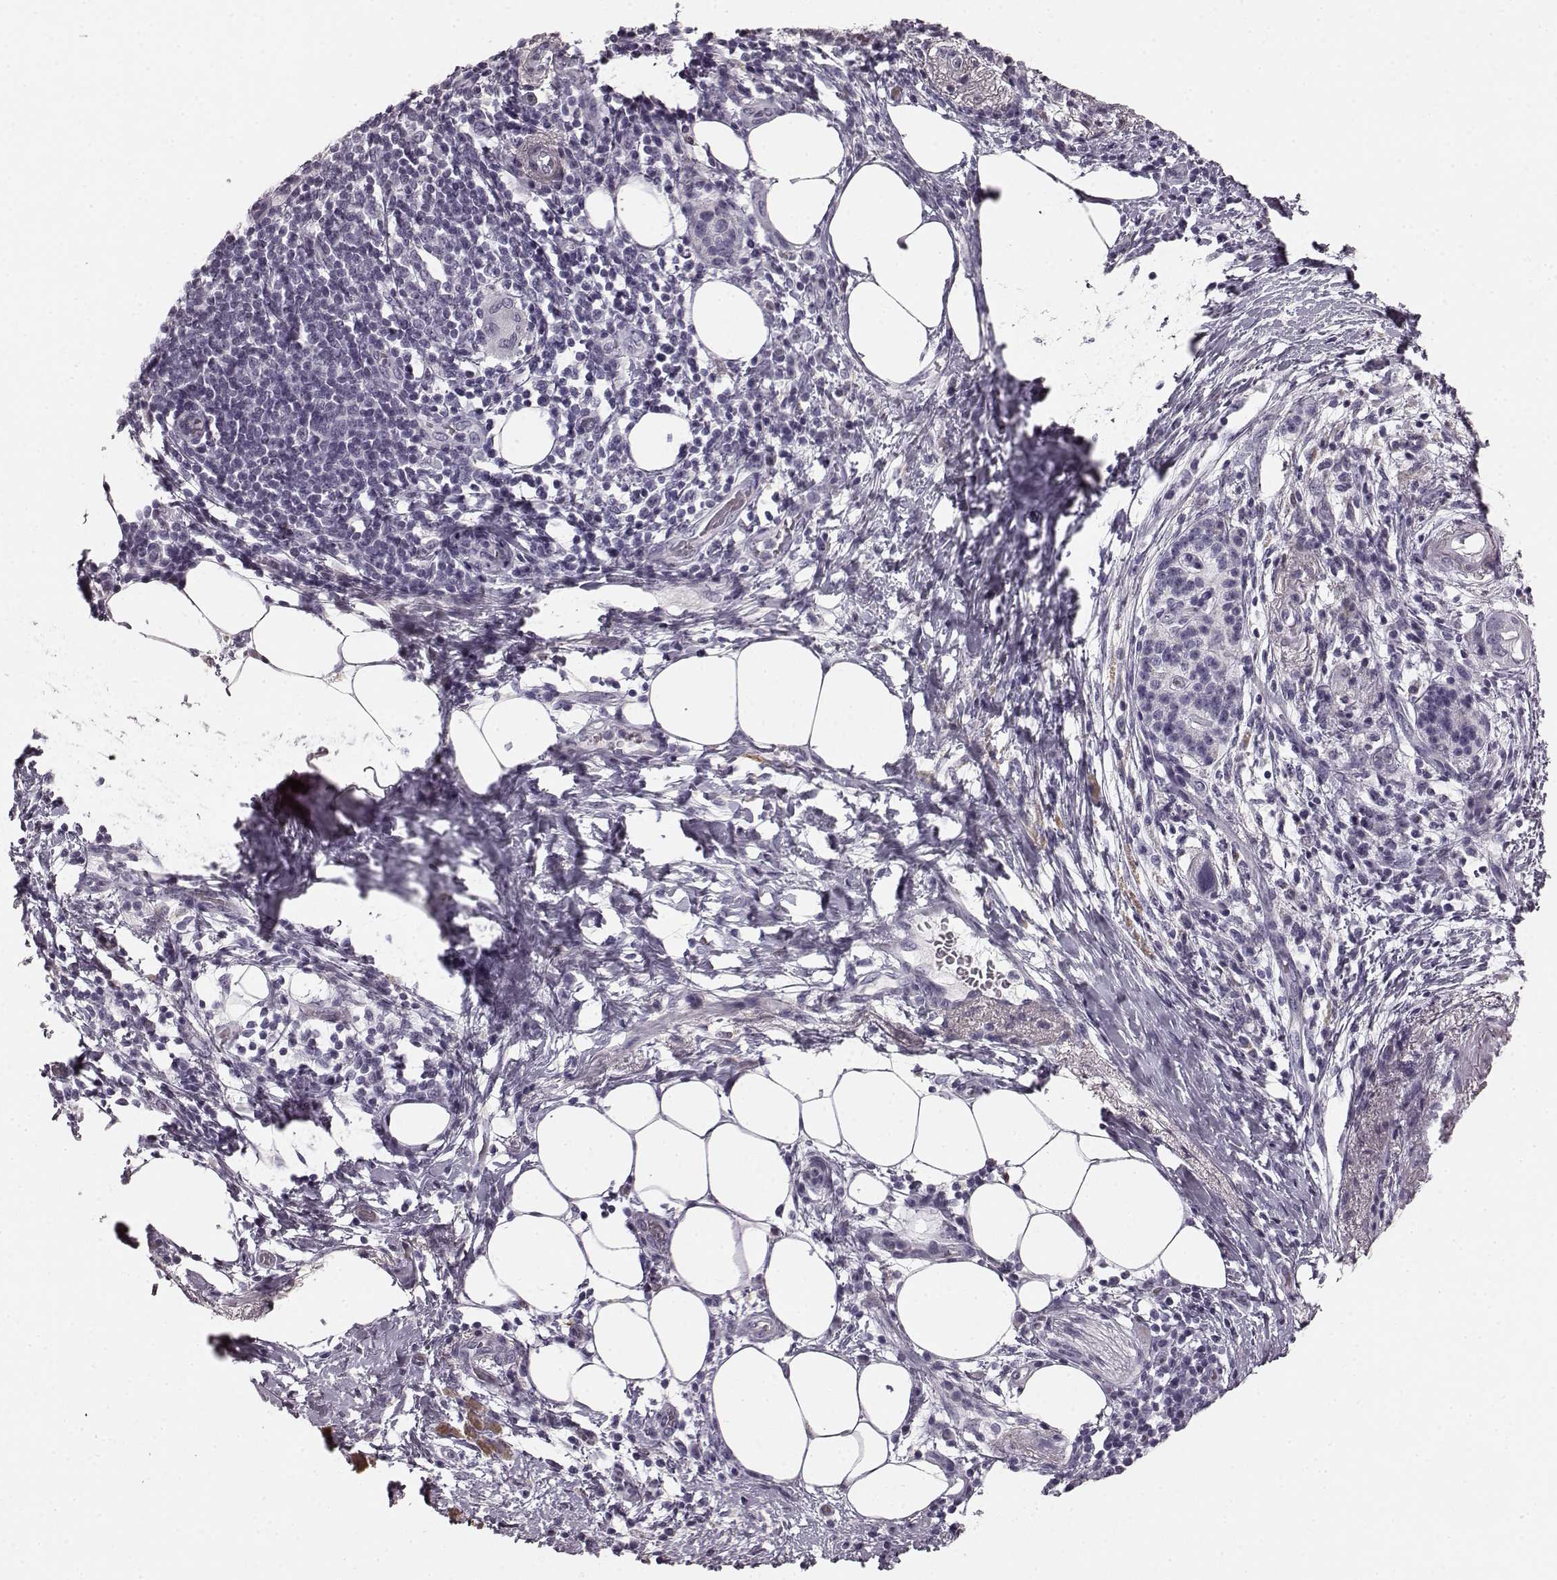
{"staining": {"intensity": "negative", "quantity": "none", "location": "none"}, "tissue": "pancreatic cancer", "cell_type": "Tumor cells", "image_type": "cancer", "snomed": [{"axis": "morphology", "description": "Adenocarcinoma, NOS"}, {"axis": "topography", "description": "Pancreas"}], "caption": "Tumor cells show no significant protein positivity in pancreatic cancer.", "gene": "TMPRSS15", "patient": {"sex": "female", "age": 72}}